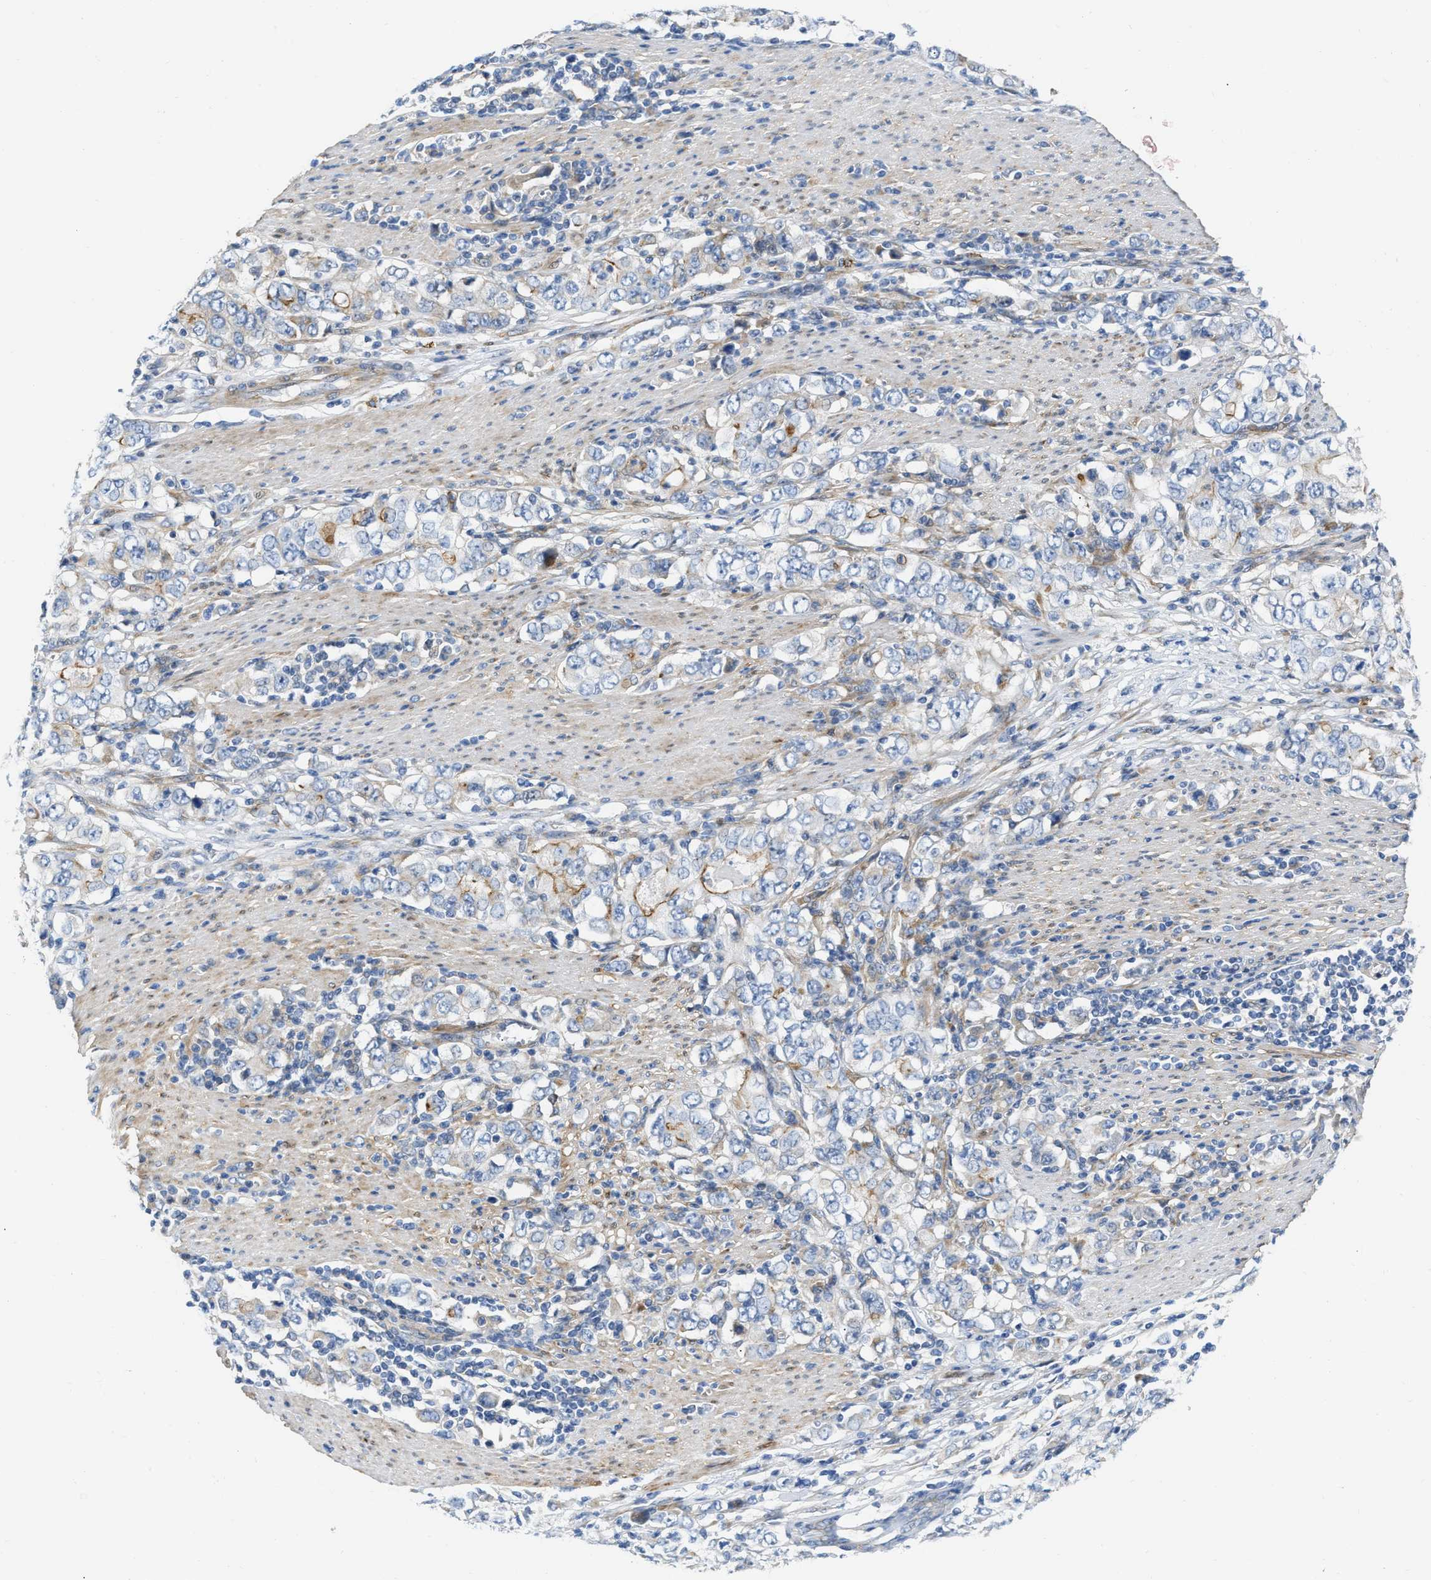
{"staining": {"intensity": "moderate", "quantity": "<25%", "location": "cytoplasmic/membranous"}, "tissue": "stomach cancer", "cell_type": "Tumor cells", "image_type": "cancer", "snomed": [{"axis": "morphology", "description": "Adenocarcinoma, NOS"}, {"axis": "topography", "description": "Stomach, lower"}], "caption": "Moderate cytoplasmic/membranous staining is seen in about <25% of tumor cells in adenocarcinoma (stomach).", "gene": "FHL1", "patient": {"sex": "female", "age": 72}}